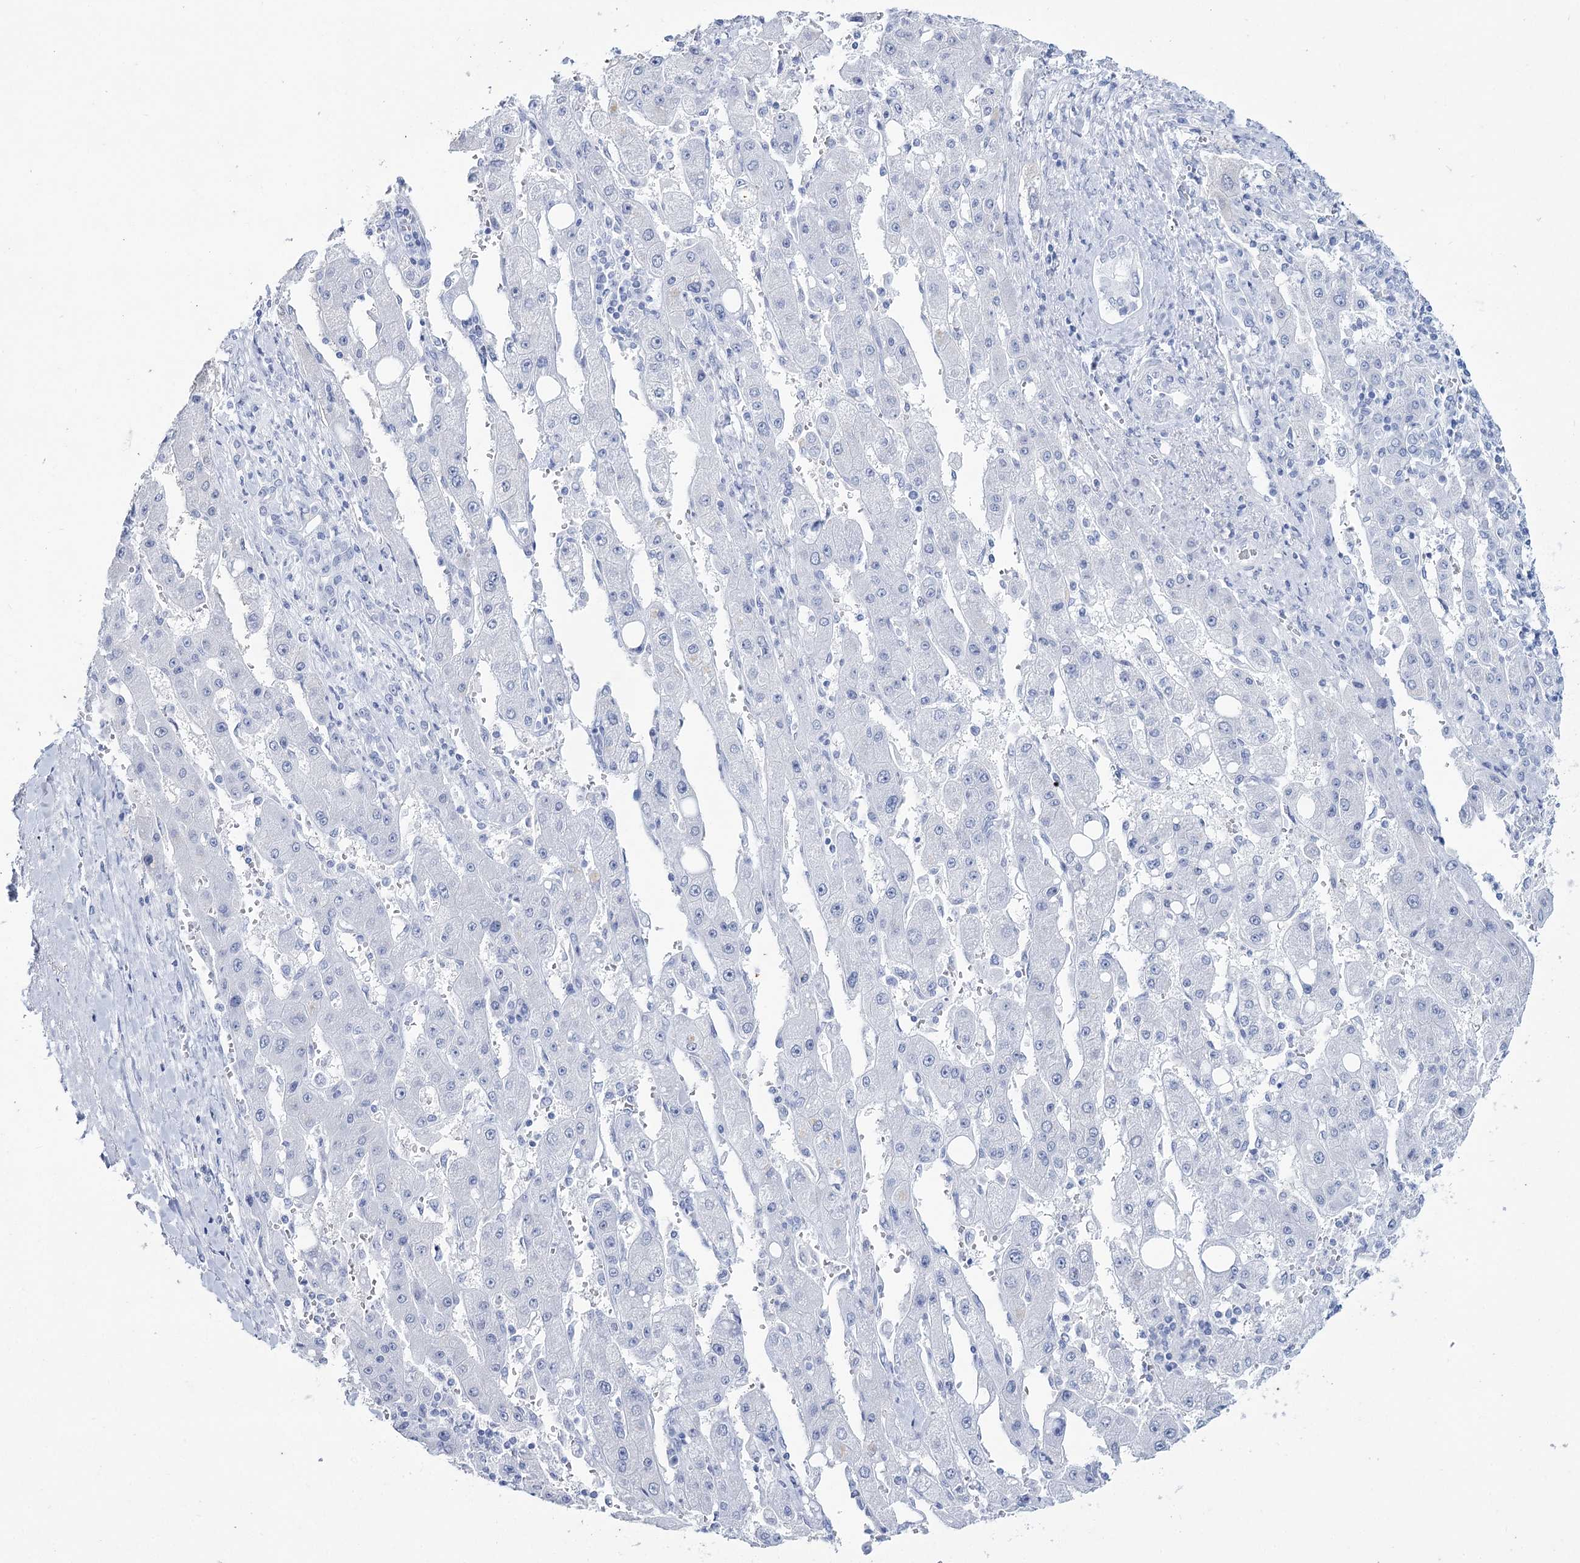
{"staining": {"intensity": "negative", "quantity": "none", "location": "none"}, "tissue": "liver cancer", "cell_type": "Tumor cells", "image_type": "cancer", "snomed": [{"axis": "morphology", "description": "Carcinoma, Hepatocellular, NOS"}, {"axis": "topography", "description": "Liver"}], "caption": "Immunohistochemical staining of hepatocellular carcinoma (liver) reveals no significant staining in tumor cells. The staining is performed using DAB brown chromogen with nuclei counter-stained in using hematoxylin.", "gene": "RNF186", "patient": {"sex": "female", "age": 73}}